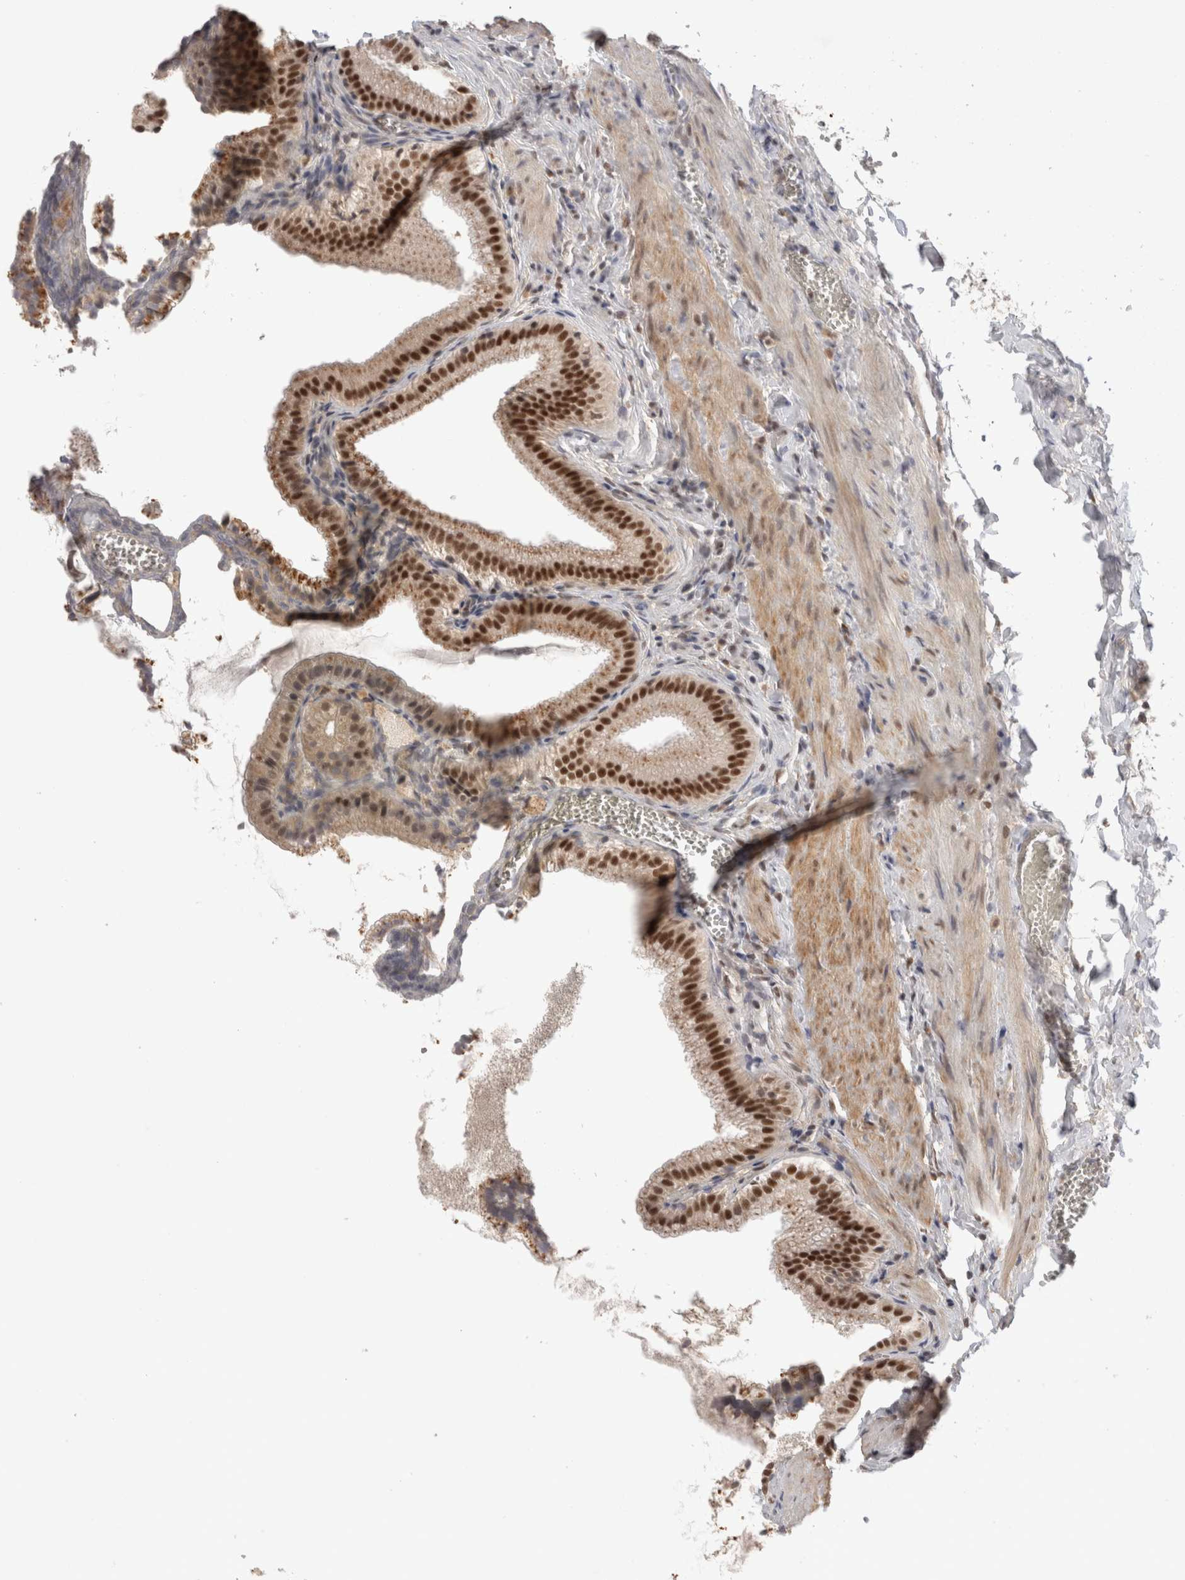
{"staining": {"intensity": "strong", "quantity": ">75%", "location": "nuclear"}, "tissue": "gallbladder", "cell_type": "Glandular cells", "image_type": "normal", "snomed": [{"axis": "morphology", "description": "Normal tissue, NOS"}, {"axis": "topography", "description": "Gallbladder"}], "caption": "A high-resolution image shows immunohistochemistry (IHC) staining of benign gallbladder, which reveals strong nuclear positivity in about >75% of glandular cells.", "gene": "ZNF830", "patient": {"sex": "male", "age": 38}}